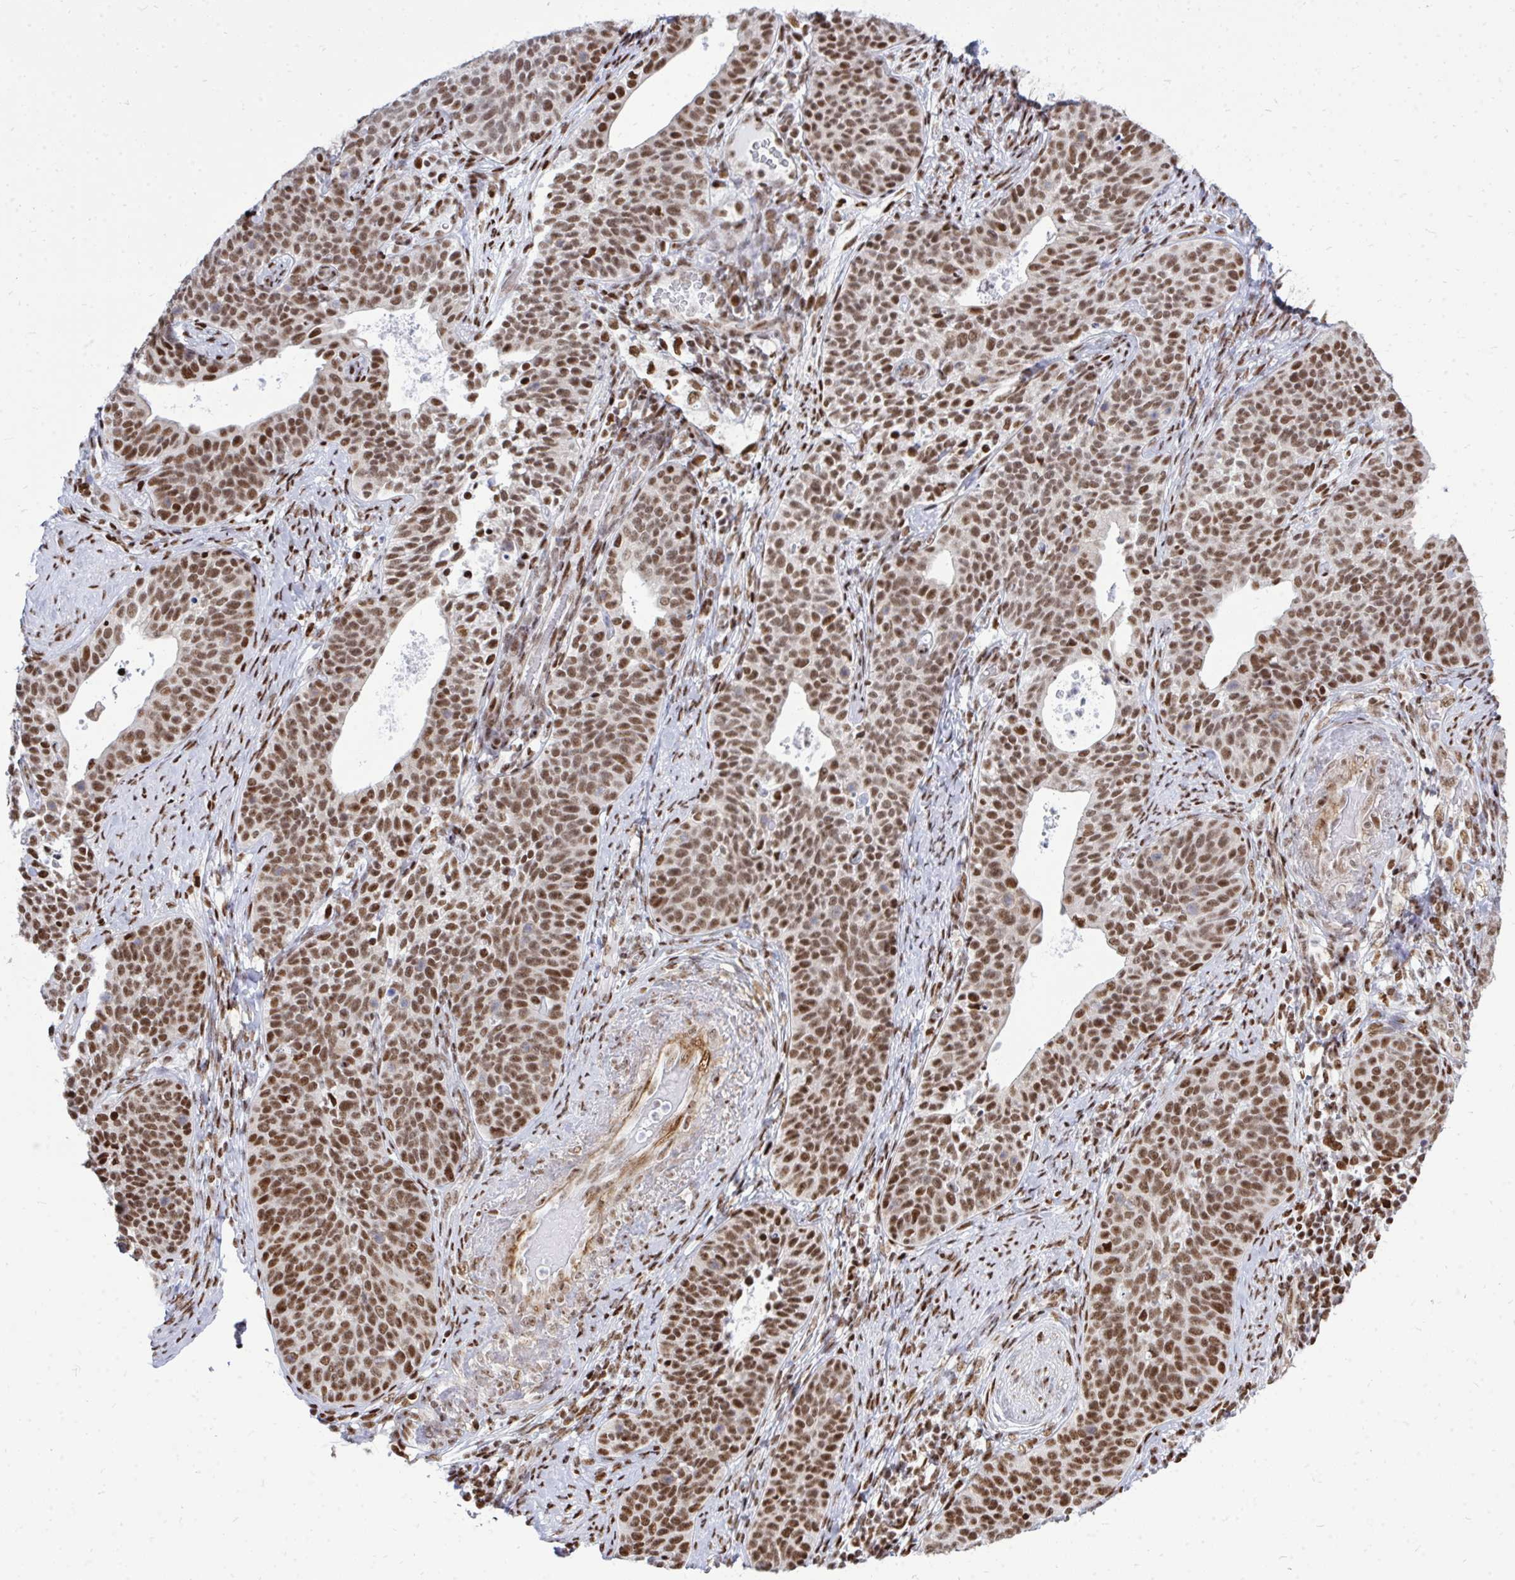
{"staining": {"intensity": "moderate", "quantity": ">75%", "location": "nuclear"}, "tissue": "cervical cancer", "cell_type": "Tumor cells", "image_type": "cancer", "snomed": [{"axis": "morphology", "description": "Squamous cell carcinoma, NOS"}, {"axis": "topography", "description": "Cervix"}], "caption": "Cervical cancer was stained to show a protein in brown. There is medium levels of moderate nuclear positivity in about >75% of tumor cells.", "gene": "TBL1Y", "patient": {"sex": "female", "age": 69}}